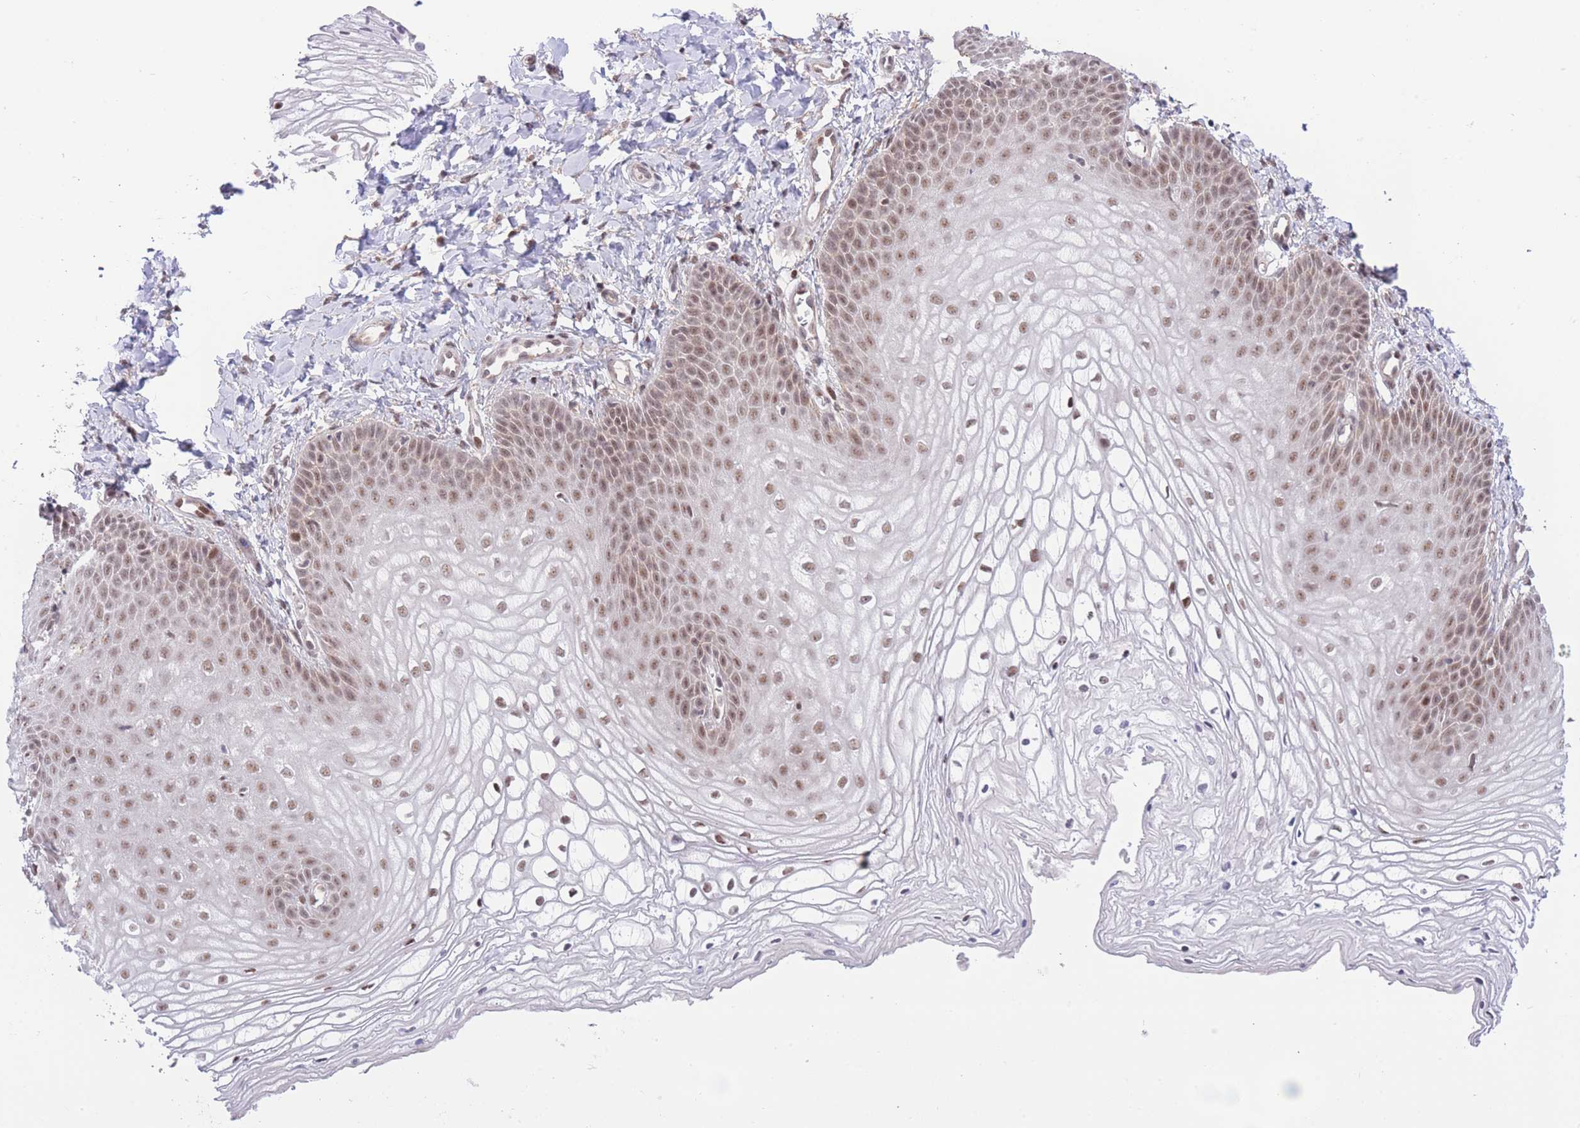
{"staining": {"intensity": "moderate", "quantity": ">75%", "location": "nuclear"}, "tissue": "vagina", "cell_type": "Squamous epithelial cells", "image_type": "normal", "snomed": [{"axis": "morphology", "description": "Normal tissue, NOS"}, {"axis": "topography", "description": "Vagina"}], "caption": "Brown immunohistochemical staining in normal vagina demonstrates moderate nuclear positivity in approximately >75% of squamous epithelial cells. The staining was performed using DAB, with brown indicating positive protein expression. Nuclei are stained blue with hematoxylin.", "gene": "PCIF1", "patient": {"sex": "female", "age": 68}}